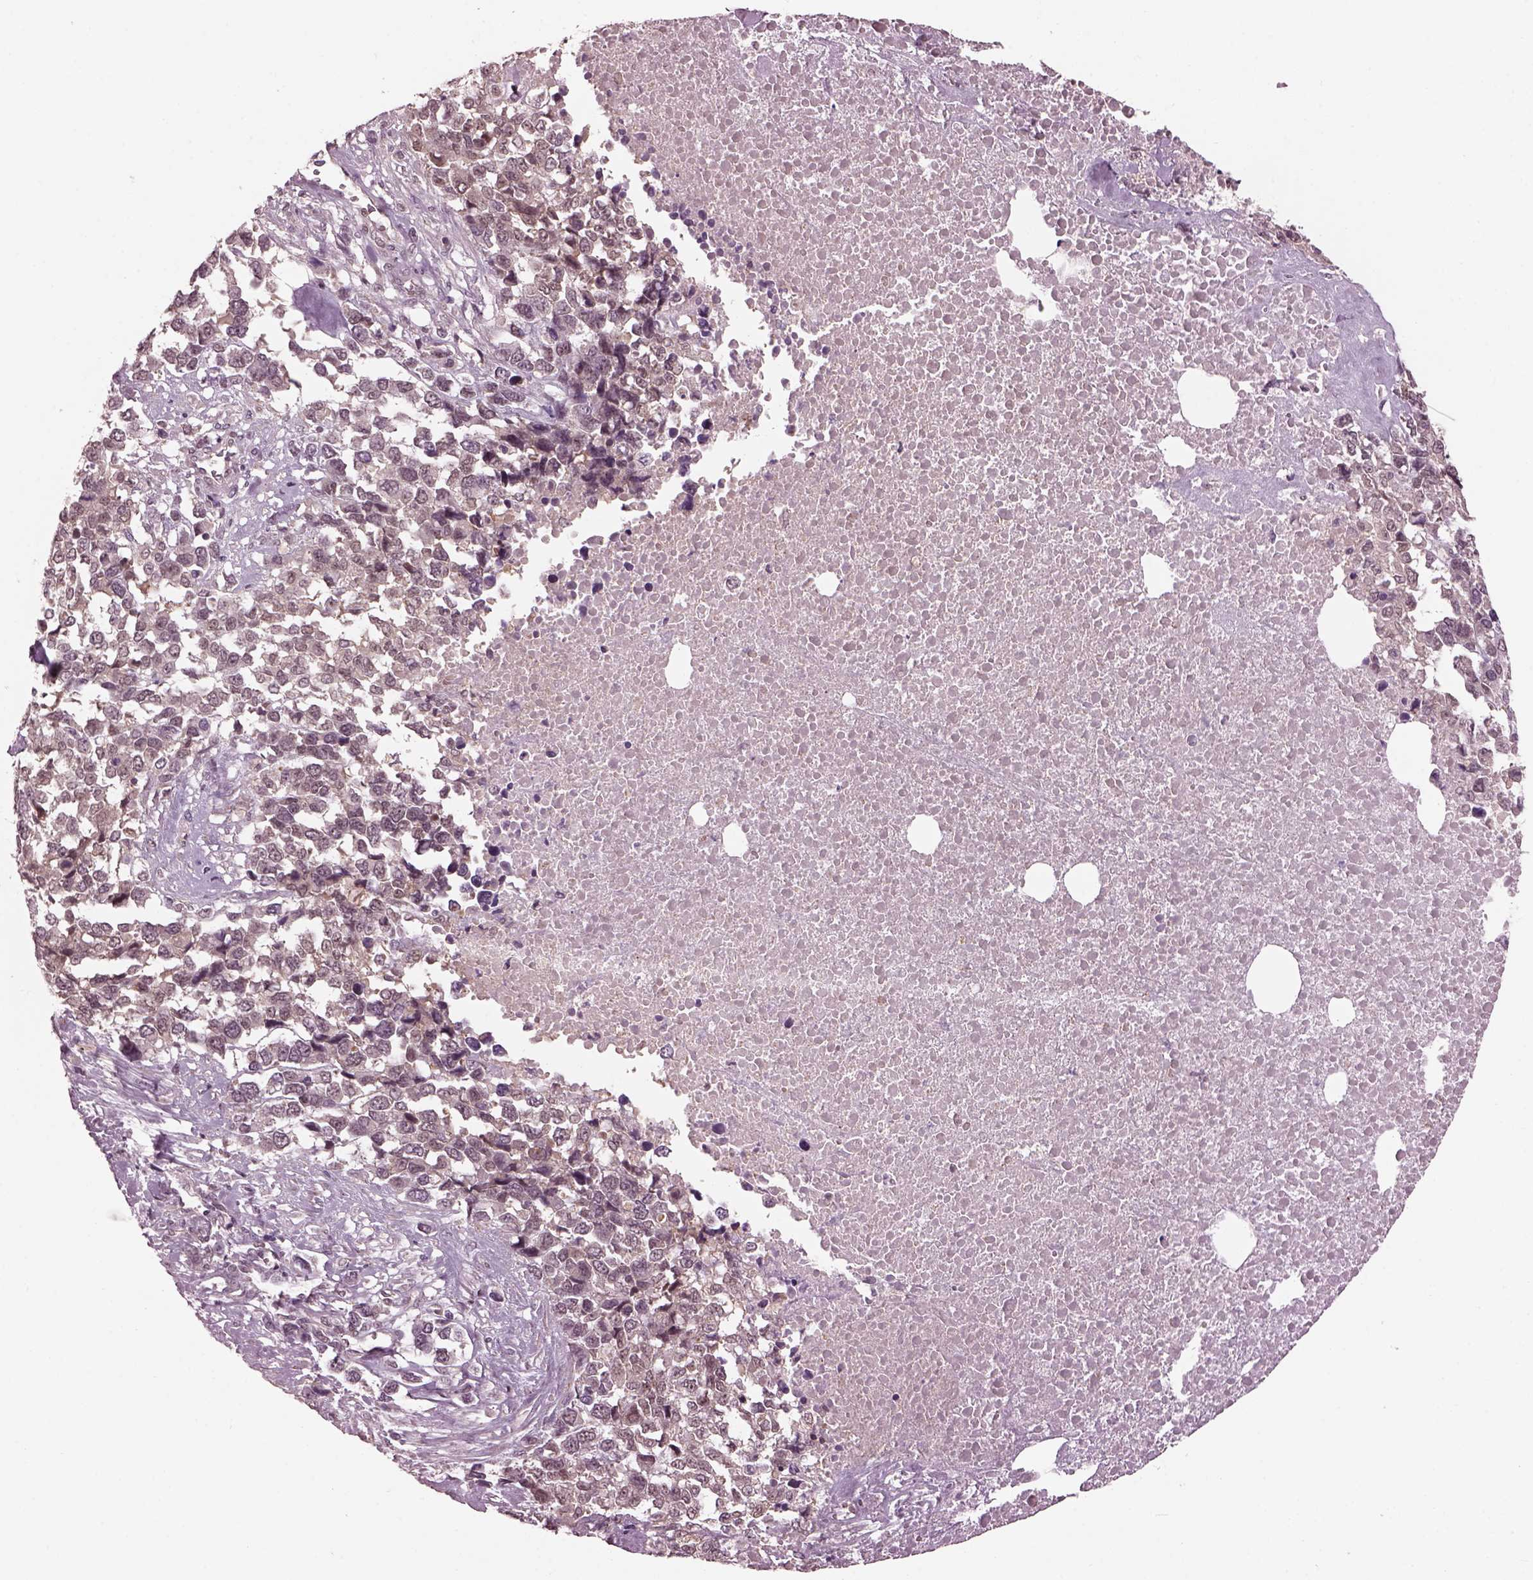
{"staining": {"intensity": "weak", "quantity": "25%-75%", "location": "cytoplasmic/membranous,nuclear"}, "tissue": "melanoma", "cell_type": "Tumor cells", "image_type": "cancer", "snomed": [{"axis": "morphology", "description": "Malignant melanoma, Metastatic site"}, {"axis": "topography", "description": "Skin"}], "caption": "Immunohistochemistry of melanoma displays low levels of weak cytoplasmic/membranous and nuclear staining in approximately 25%-75% of tumor cells. (DAB = brown stain, brightfield microscopy at high magnification).", "gene": "SRI", "patient": {"sex": "male", "age": 84}}